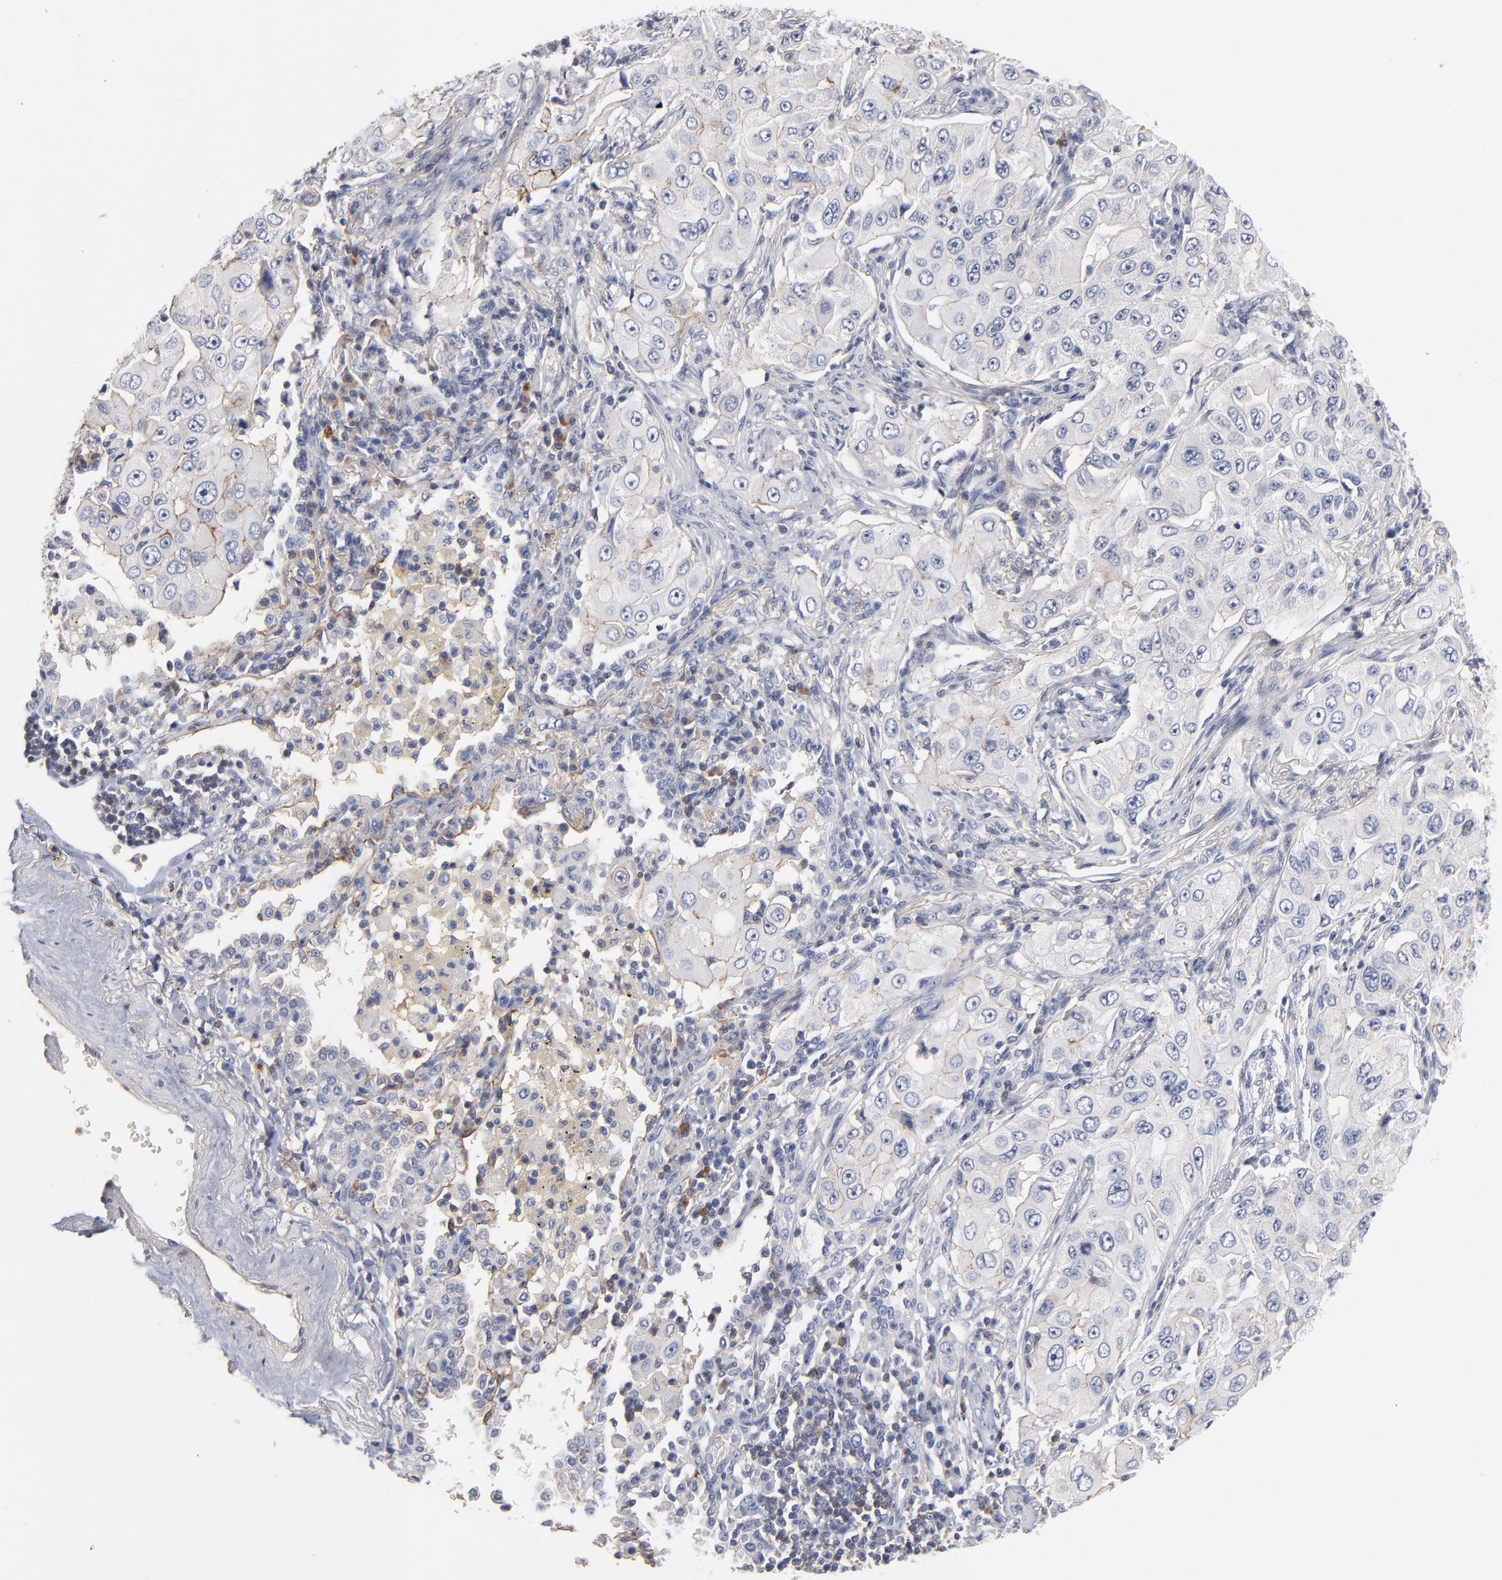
{"staining": {"intensity": "weak", "quantity": "<25%", "location": "cytoplasmic/membranous"}, "tissue": "lung cancer", "cell_type": "Tumor cells", "image_type": "cancer", "snomed": [{"axis": "morphology", "description": "Adenocarcinoma, NOS"}, {"axis": "topography", "description": "Lung"}], "caption": "IHC of human adenocarcinoma (lung) shows no staining in tumor cells.", "gene": "PDLIM2", "patient": {"sex": "male", "age": 84}}